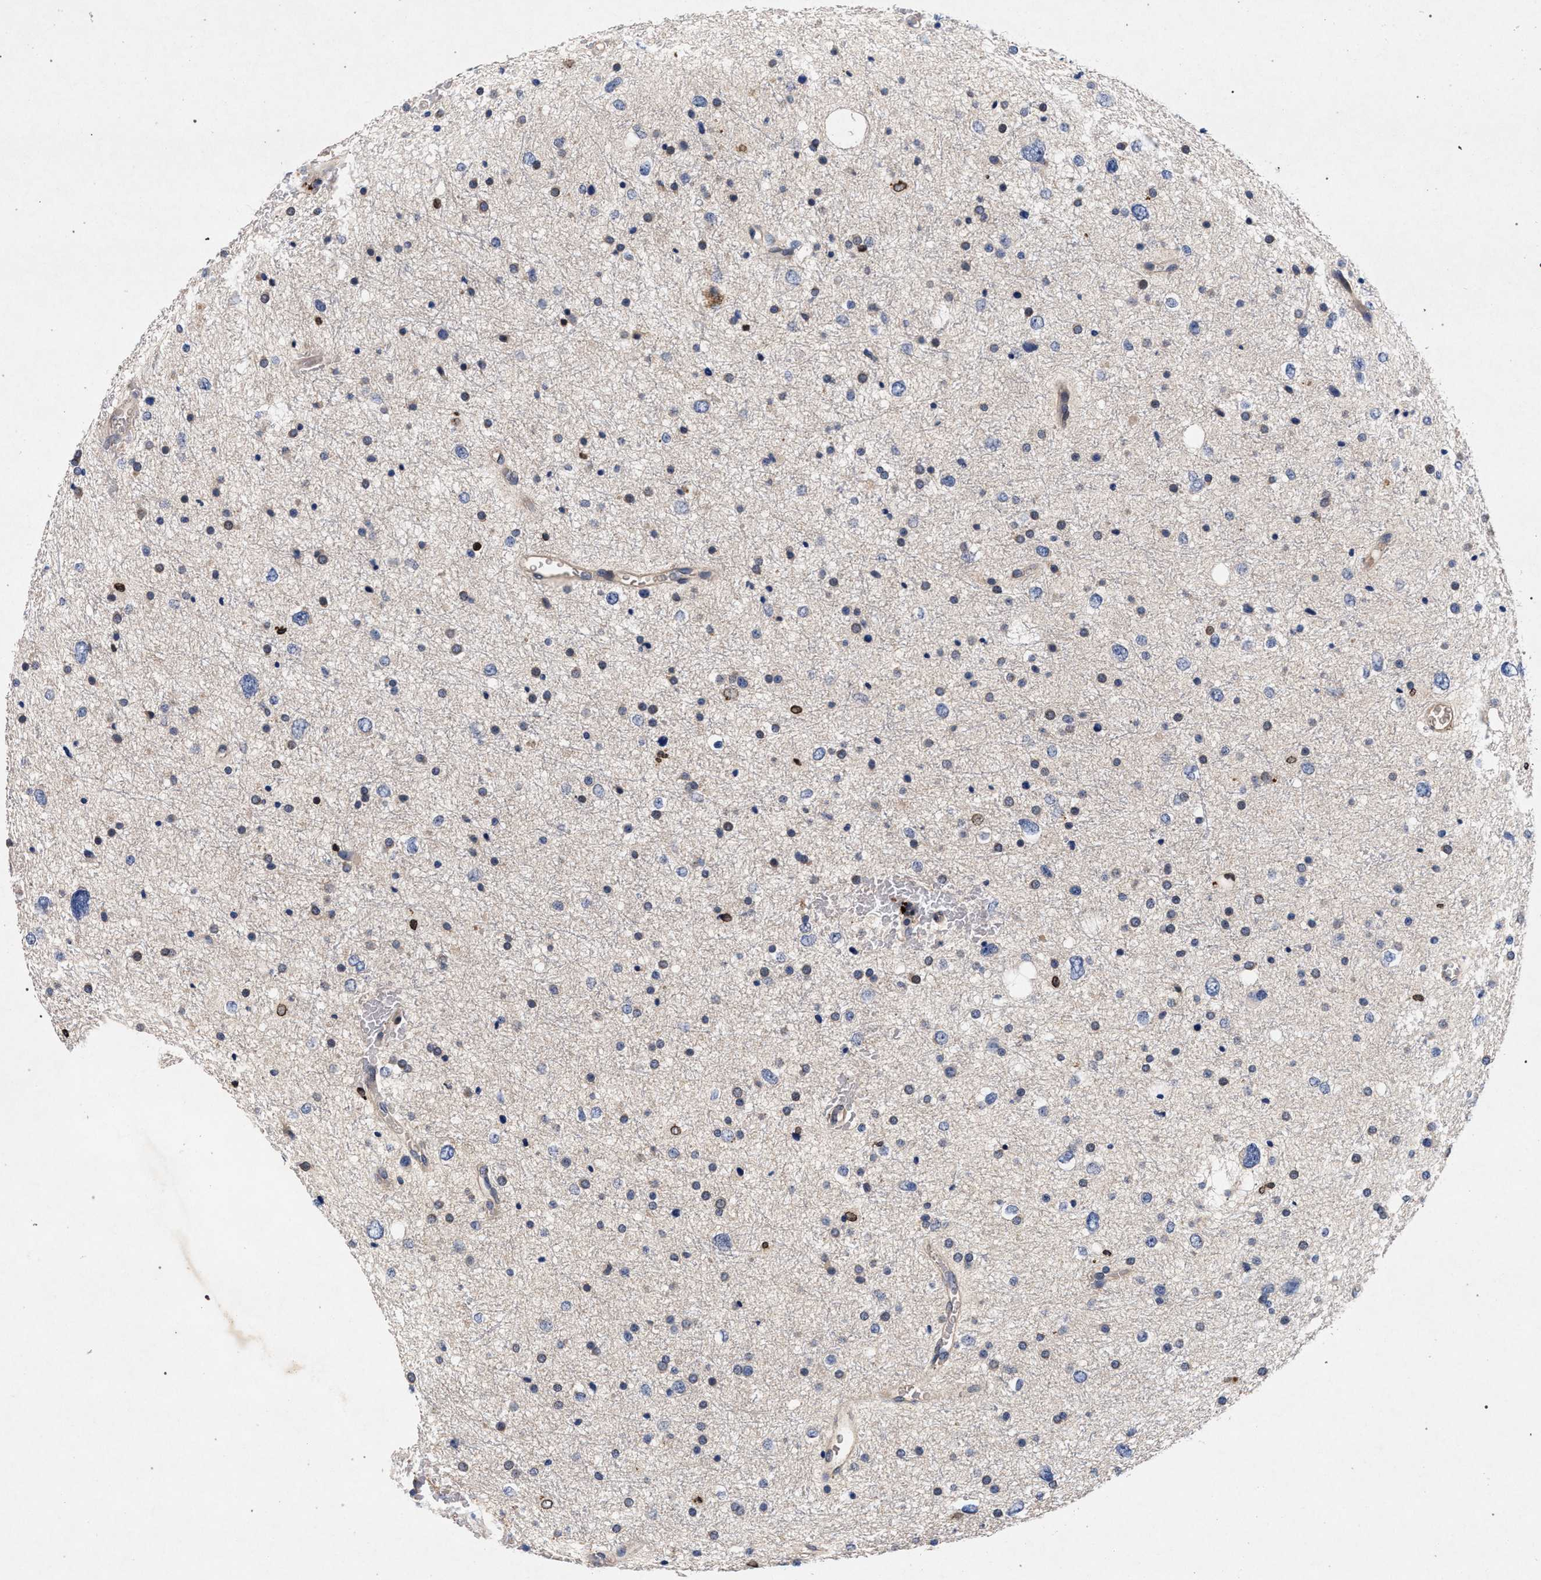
{"staining": {"intensity": "negative", "quantity": "none", "location": "none"}, "tissue": "glioma", "cell_type": "Tumor cells", "image_type": "cancer", "snomed": [{"axis": "morphology", "description": "Glioma, malignant, Low grade"}, {"axis": "topography", "description": "Brain"}], "caption": "This is an IHC micrograph of glioma. There is no staining in tumor cells.", "gene": "NEK7", "patient": {"sex": "female", "age": 37}}